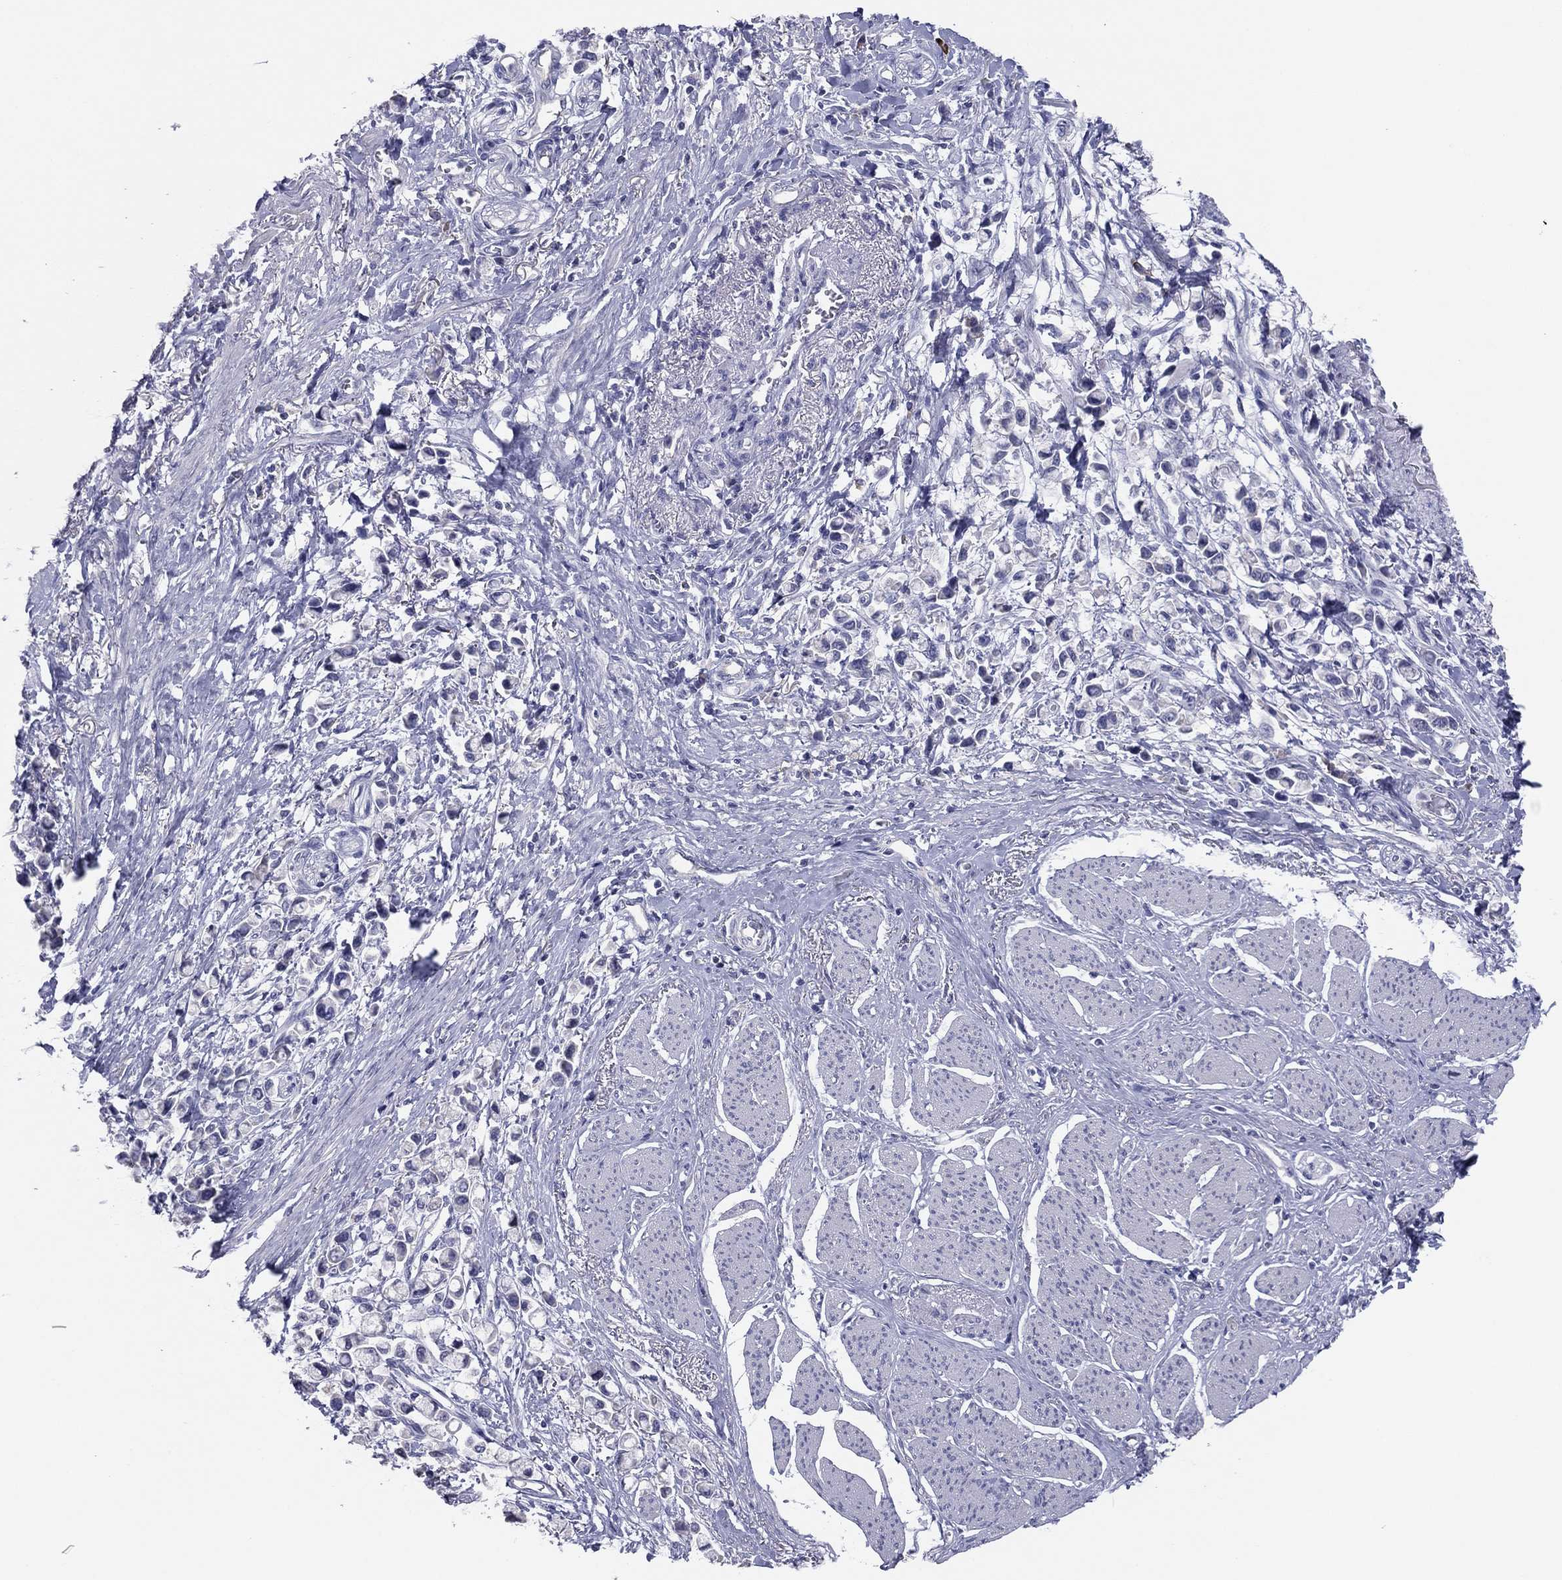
{"staining": {"intensity": "negative", "quantity": "none", "location": "none"}, "tissue": "stomach cancer", "cell_type": "Tumor cells", "image_type": "cancer", "snomed": [{"axis": "morphology", "description": "Adenocarcinoma, NOS"}, {"axis": "topography", "description": "Stomach"}], "caption": "Immunohistochemistry histopathology image of neoplastic tissue: stomach cancer (adenocarcinoma) stained with DAB shows no significant protein staining in tumor cells. (DAB IHC, high magnification).", "gene": "GRK7", "patient": {"sex": "female", "age": 81}}